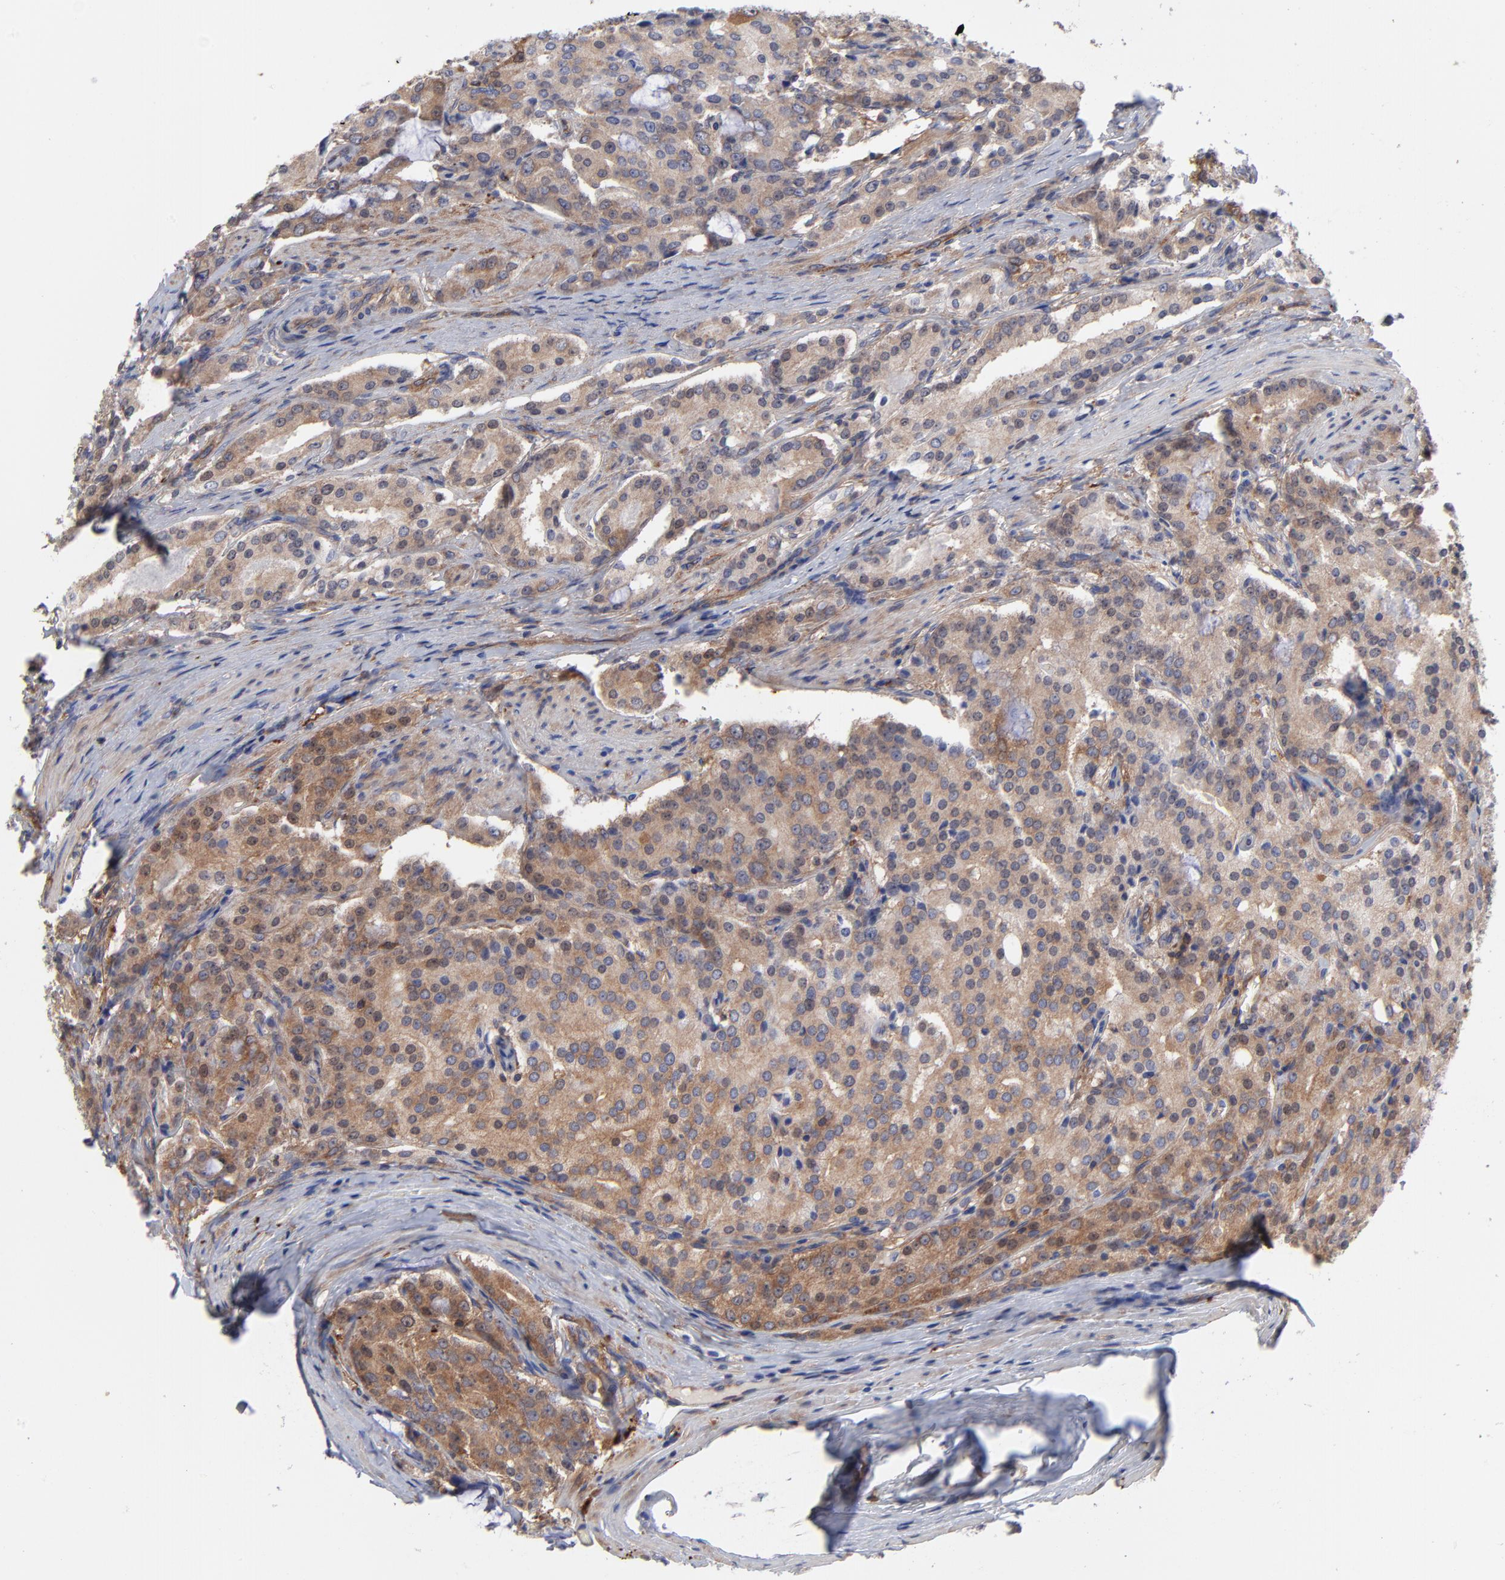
{"staining": {"intensity": "weak", "quantity": ">75%", "location": "cytoplasmic/membranous"}, "tissue": "prostate cancer", "cell_type": "Tumor cells", "image_type": "cancer", "snomed": [{"axis": "morphology", "description": "Adenocarcinoma, Medium grade"}, {"axis": "topography", "description": "Prostate"}], "caption": "Immunohistochemical staining of human prostate cancer reveals weak cytoplasmic/membranous protein expression in approximately >75% of tumor cells.", "gene": "NFKBIA", "patient": {"sex": "male", "age": 72}}